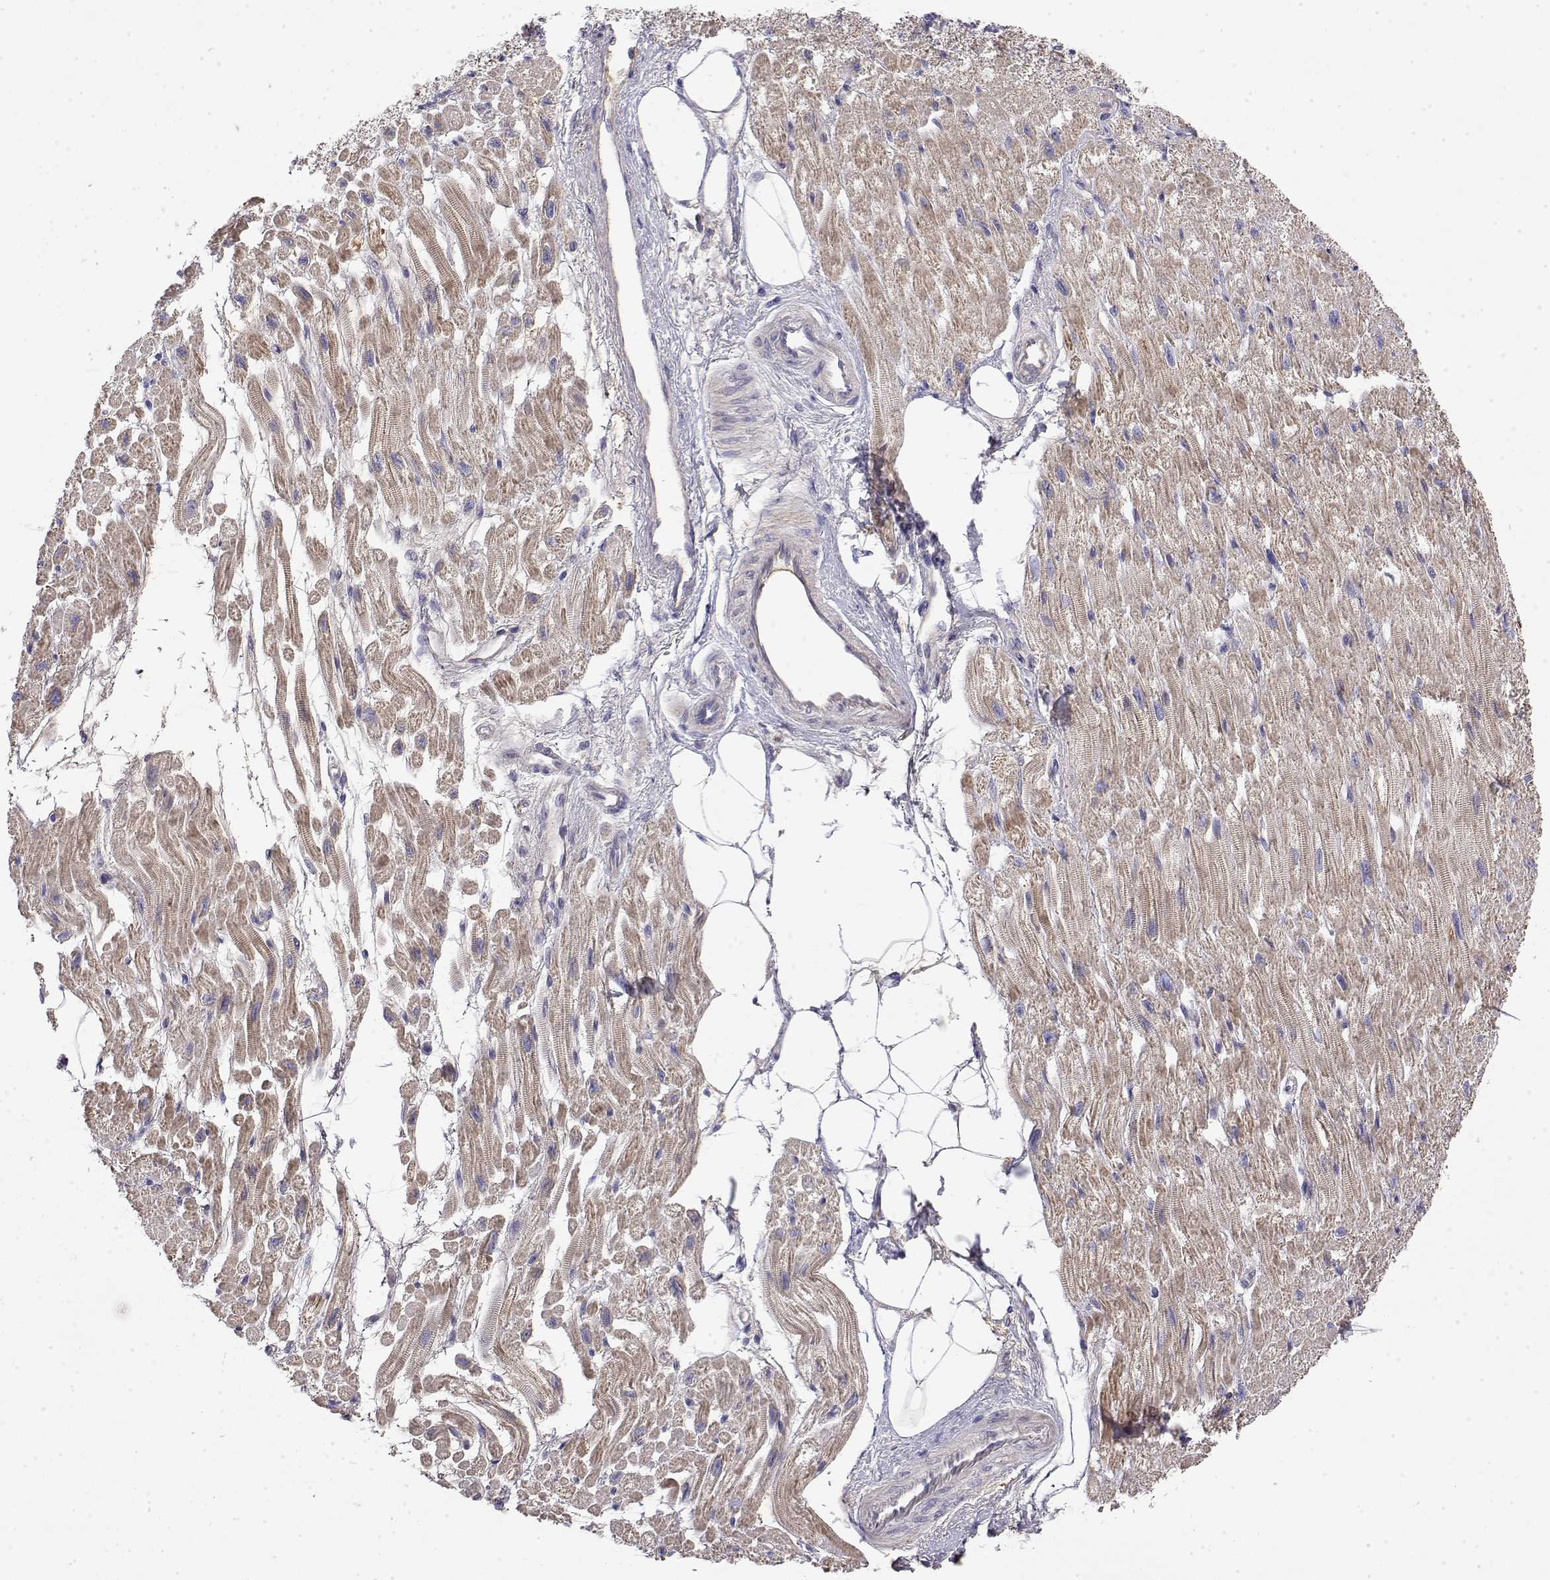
{"staining": {"intensity": "weak", "quantity": ">75%", "location": "cytoplasmic/membranous"}, "tissue": "heart muscle", "cell_type": "Cardiomyocytes", "image_type": "normal", "snomed": [{"axis": "morphology", "description": "Normal tissue, NOS"}, {"axis": "topography", "description": "Heart"}], "caption": "Protein analysis of normal heart muscle displays weak cytoplasmic/membranous expression in approximately >75% of cardiomyocytes. (DAB = brown stain, brightfield microscopy at high magnification).", "gene": "GGACT", "patient": {"sex": "female", "age": 62}}